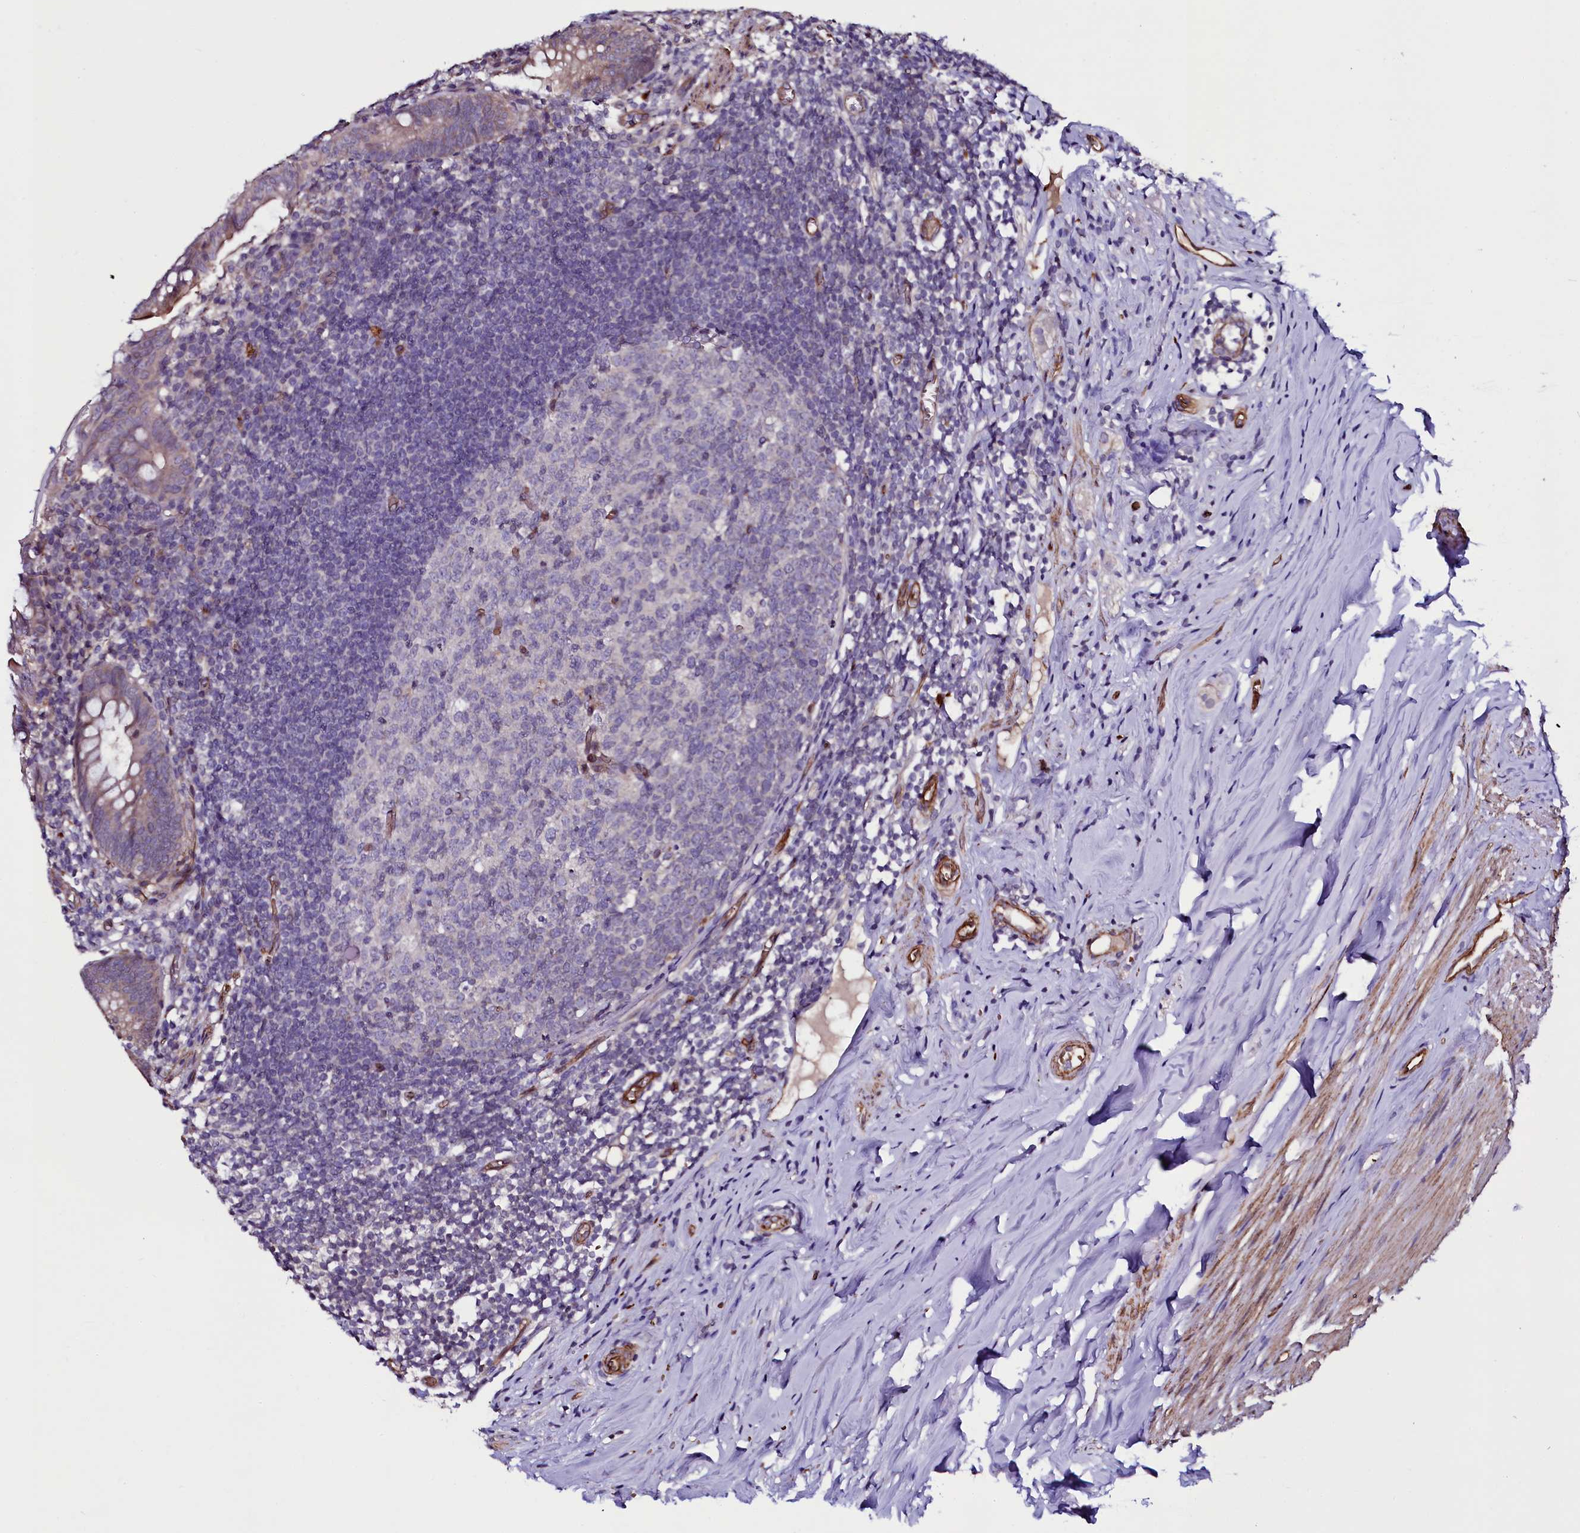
{"staining": {"intensity": "weak", "quantity": "25%-75%", "location": "cytoplasmic/membranous"}, "tissue": "appendix", "cell_type": "Glandular cells", "image_type": "normal", "snomed": [{"axis": "morphology", "description": "Normal tissue, NOS"}, {"axis": "topography", "description": "Appendix"}], "caption": "An IHC micrograph of unremarkable tissue is shown. Protein staining in brown highlights weak cytoplasmic/membranous positivity in appendix within glandular cells.", "gene": "MEX3C", "patient": {"sex": "female", "age": 51}}